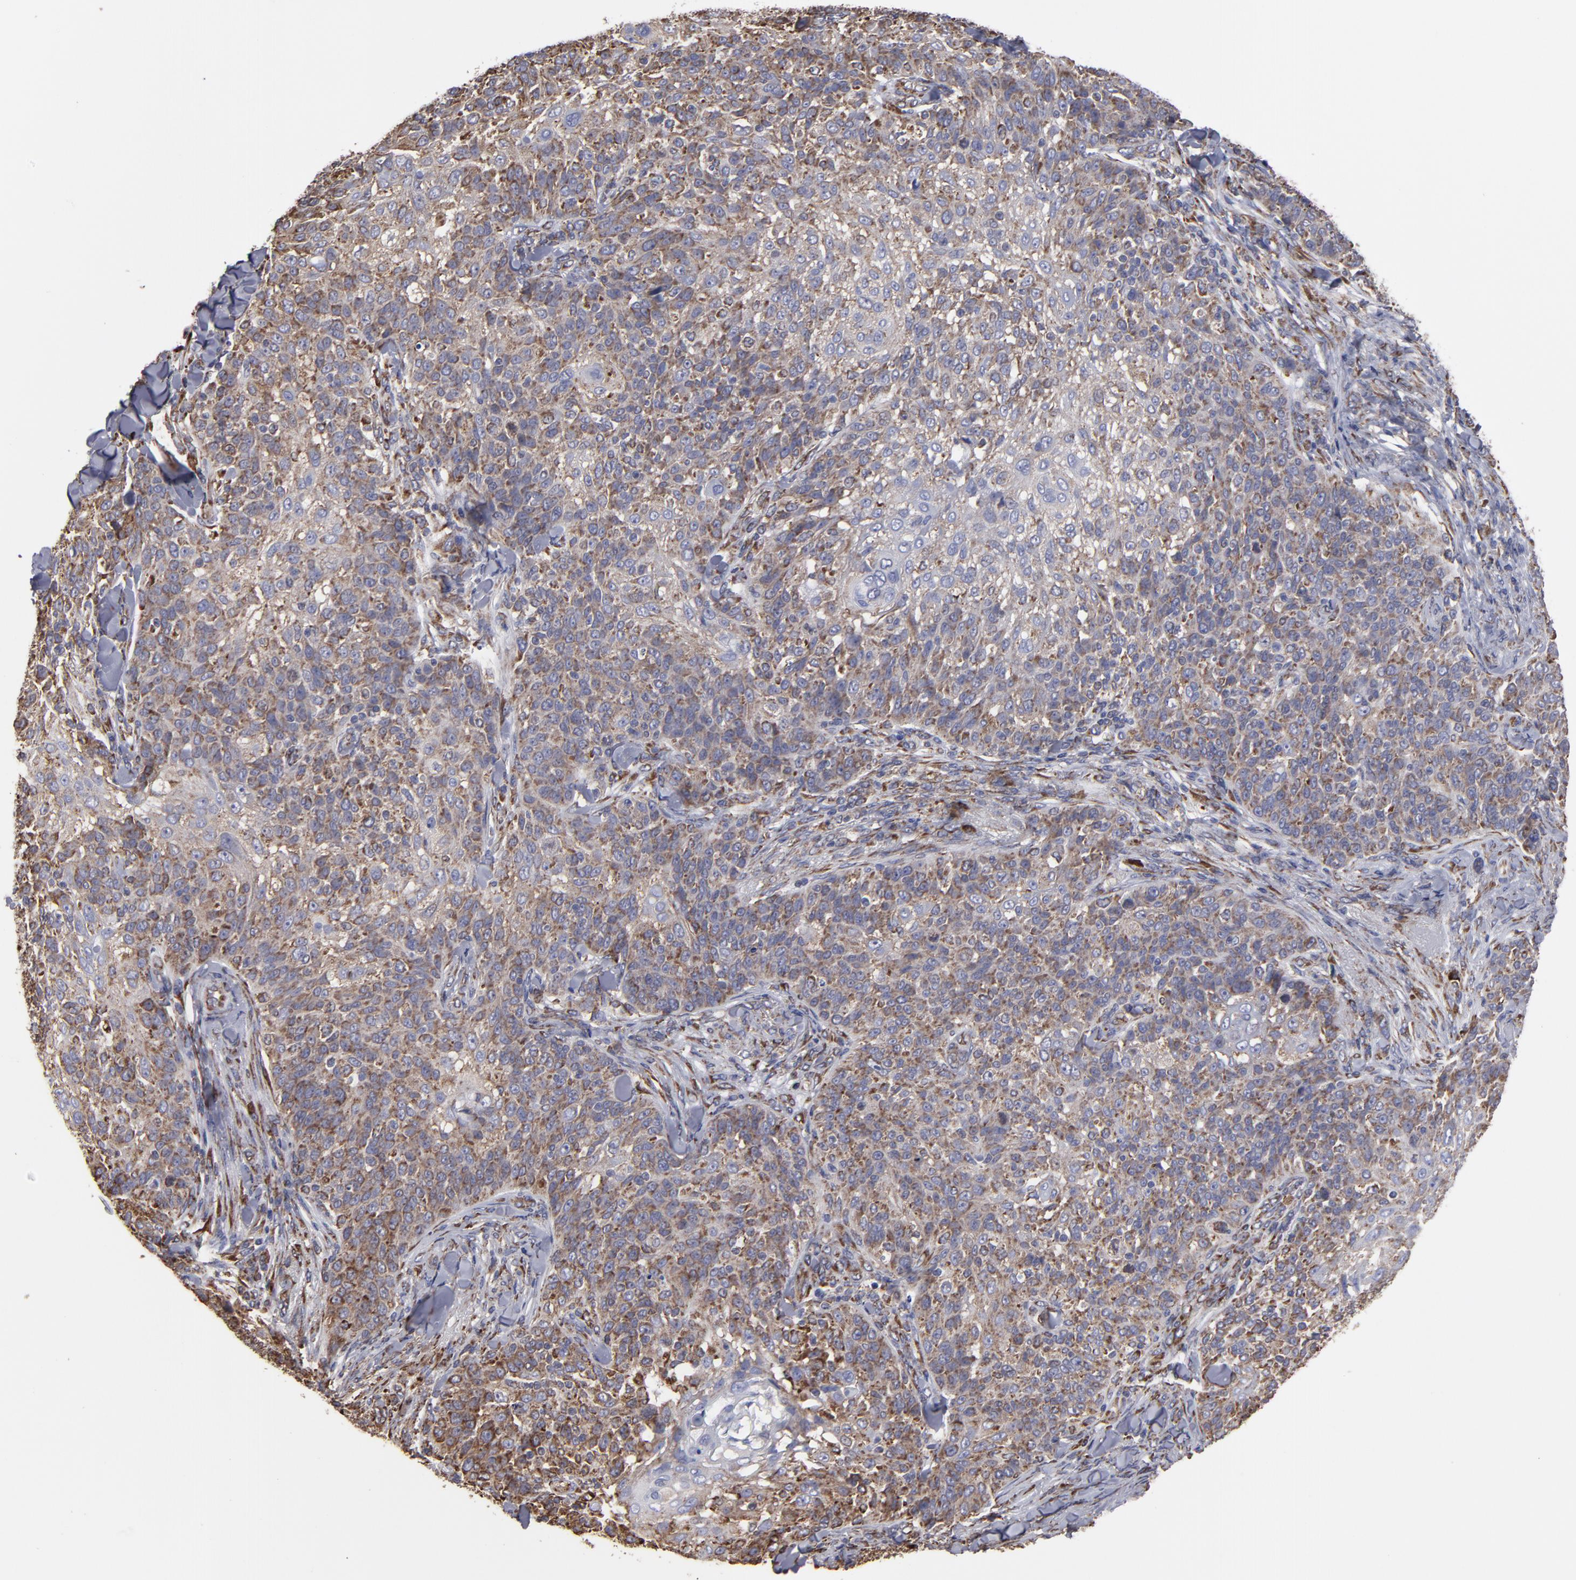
{"staining": {"intensity": "moderate", "quantity": ">75%", "location": "cytoplasmic/membranous"}, "tissue": "skin cancer", "cell_type": "Tumor cells", "image_type": "cancer", "snomed": [{"axis": "morphology", "description": "Normal tissue, NOS"}, {"axis": "morphology", "description": "Squamous cell carcinoma, NOS"}, {"axis": "topography", "description": "Skin"}], "caption": "Protein staining by immunohistochemistry (IHC) displays moderate cytoplasmic/membranous positivity in approximately >75% of tumor cells in skin squamous cell carcinoma.", "gene": "SND1", "patient": {"sex": "female", "age": 83}}